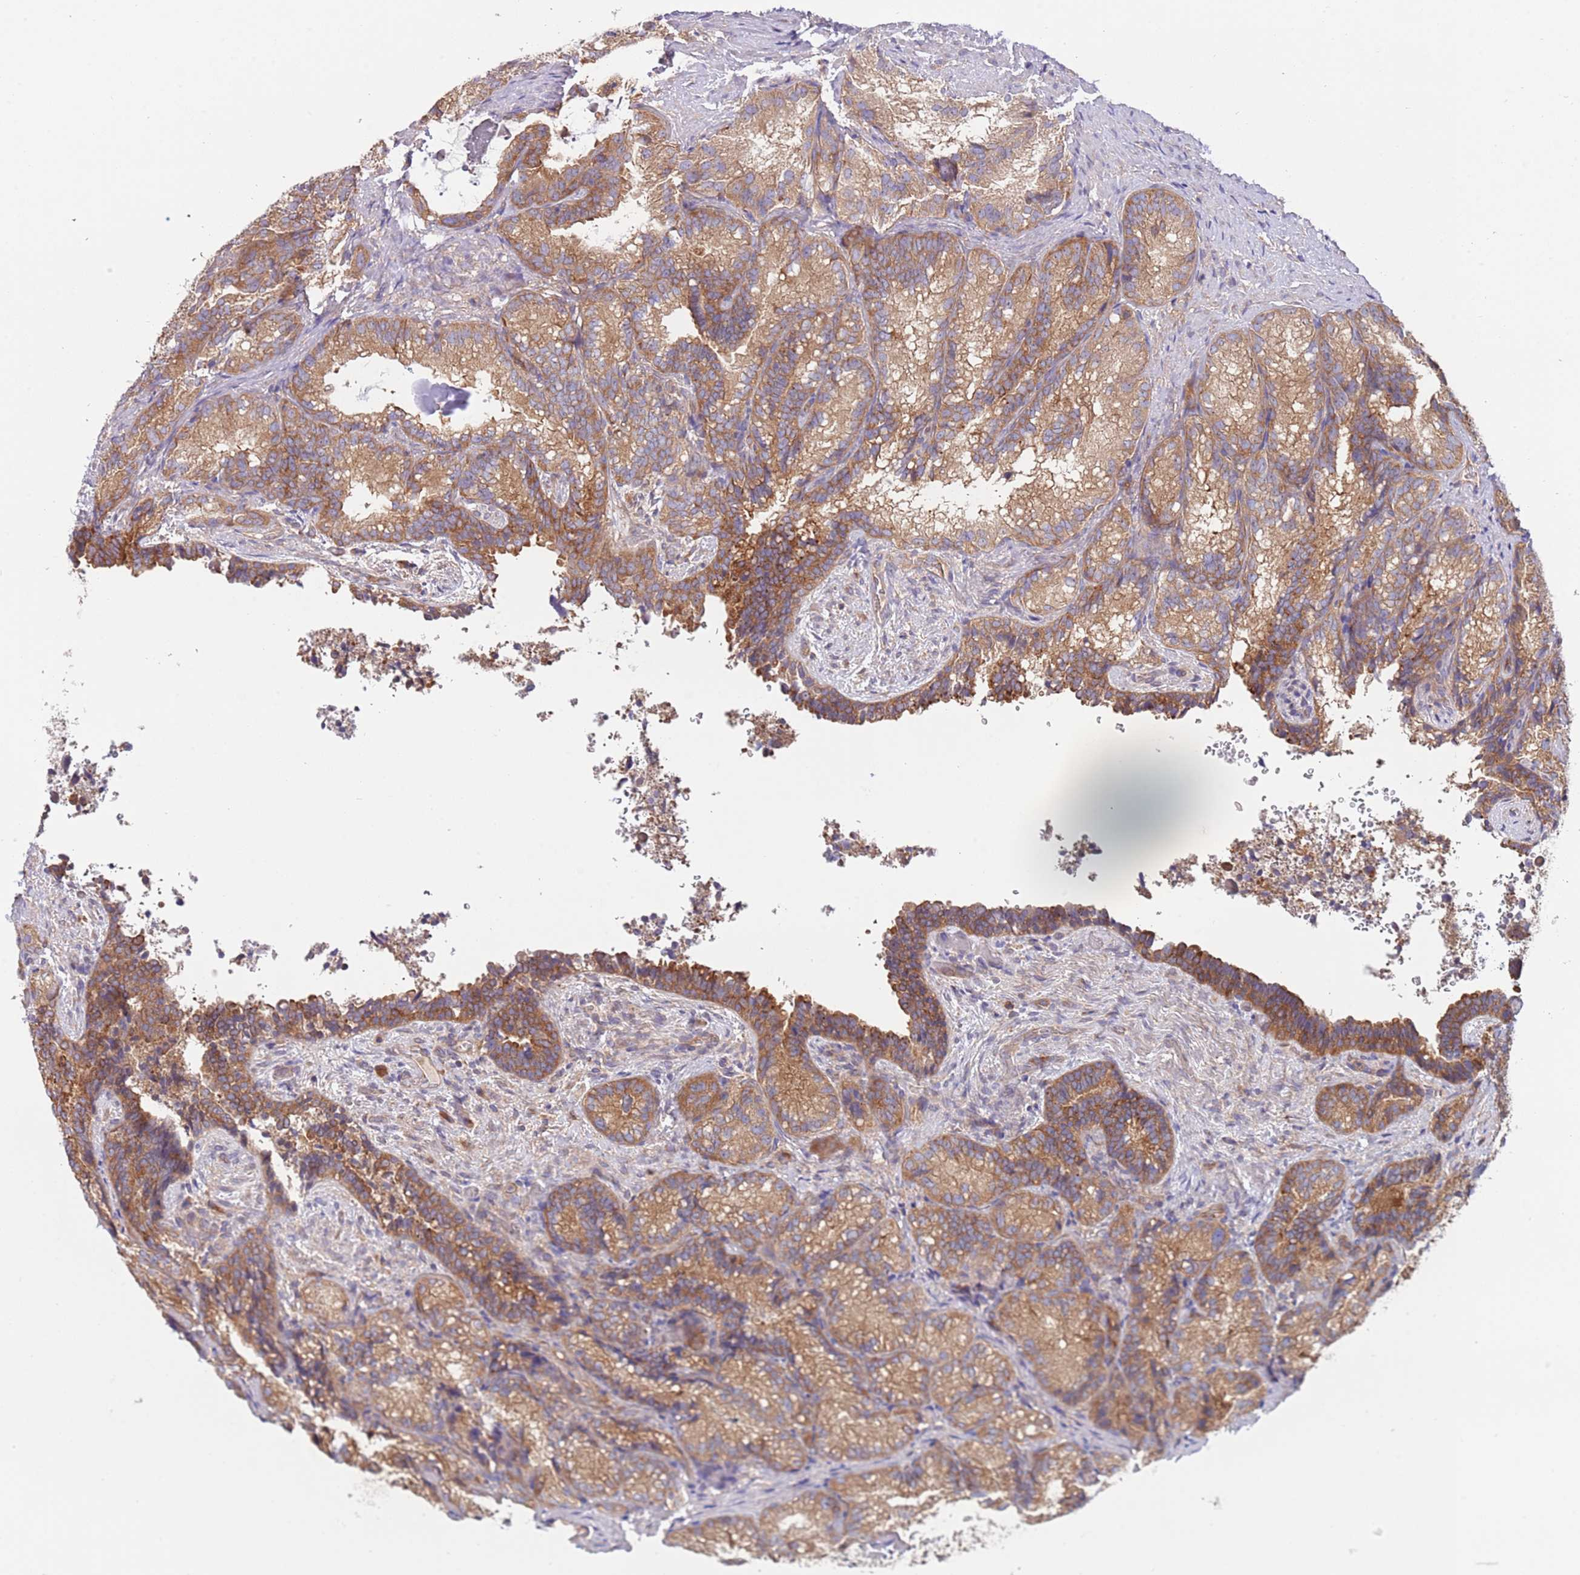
{"staining": {"intensity": "moderate", "quantity": ">75%", "location": "cytoplasmic/membranous"}, "tissue": "seminal vesicle", "cell_type": "Glandular cells", "image_type": "normal", "snomed": [{"axis": "morphology", "description": "Normal tissue, NOS"}, {"axis": "topography", "description": "Seminal veicle"}], "caption": "Immunohistochemical staining of benign seminal vesicle exhibits medium levels of moderate cytoplasmic/membranous positivity in about >75% of glandular cells. The staining was performed using DAB, with brown indicating positive protein expression. Nuclei are stained blue with hematoxylin.", "gene": "EIF3F", "patient": {"sex": "male", "age": 58}}